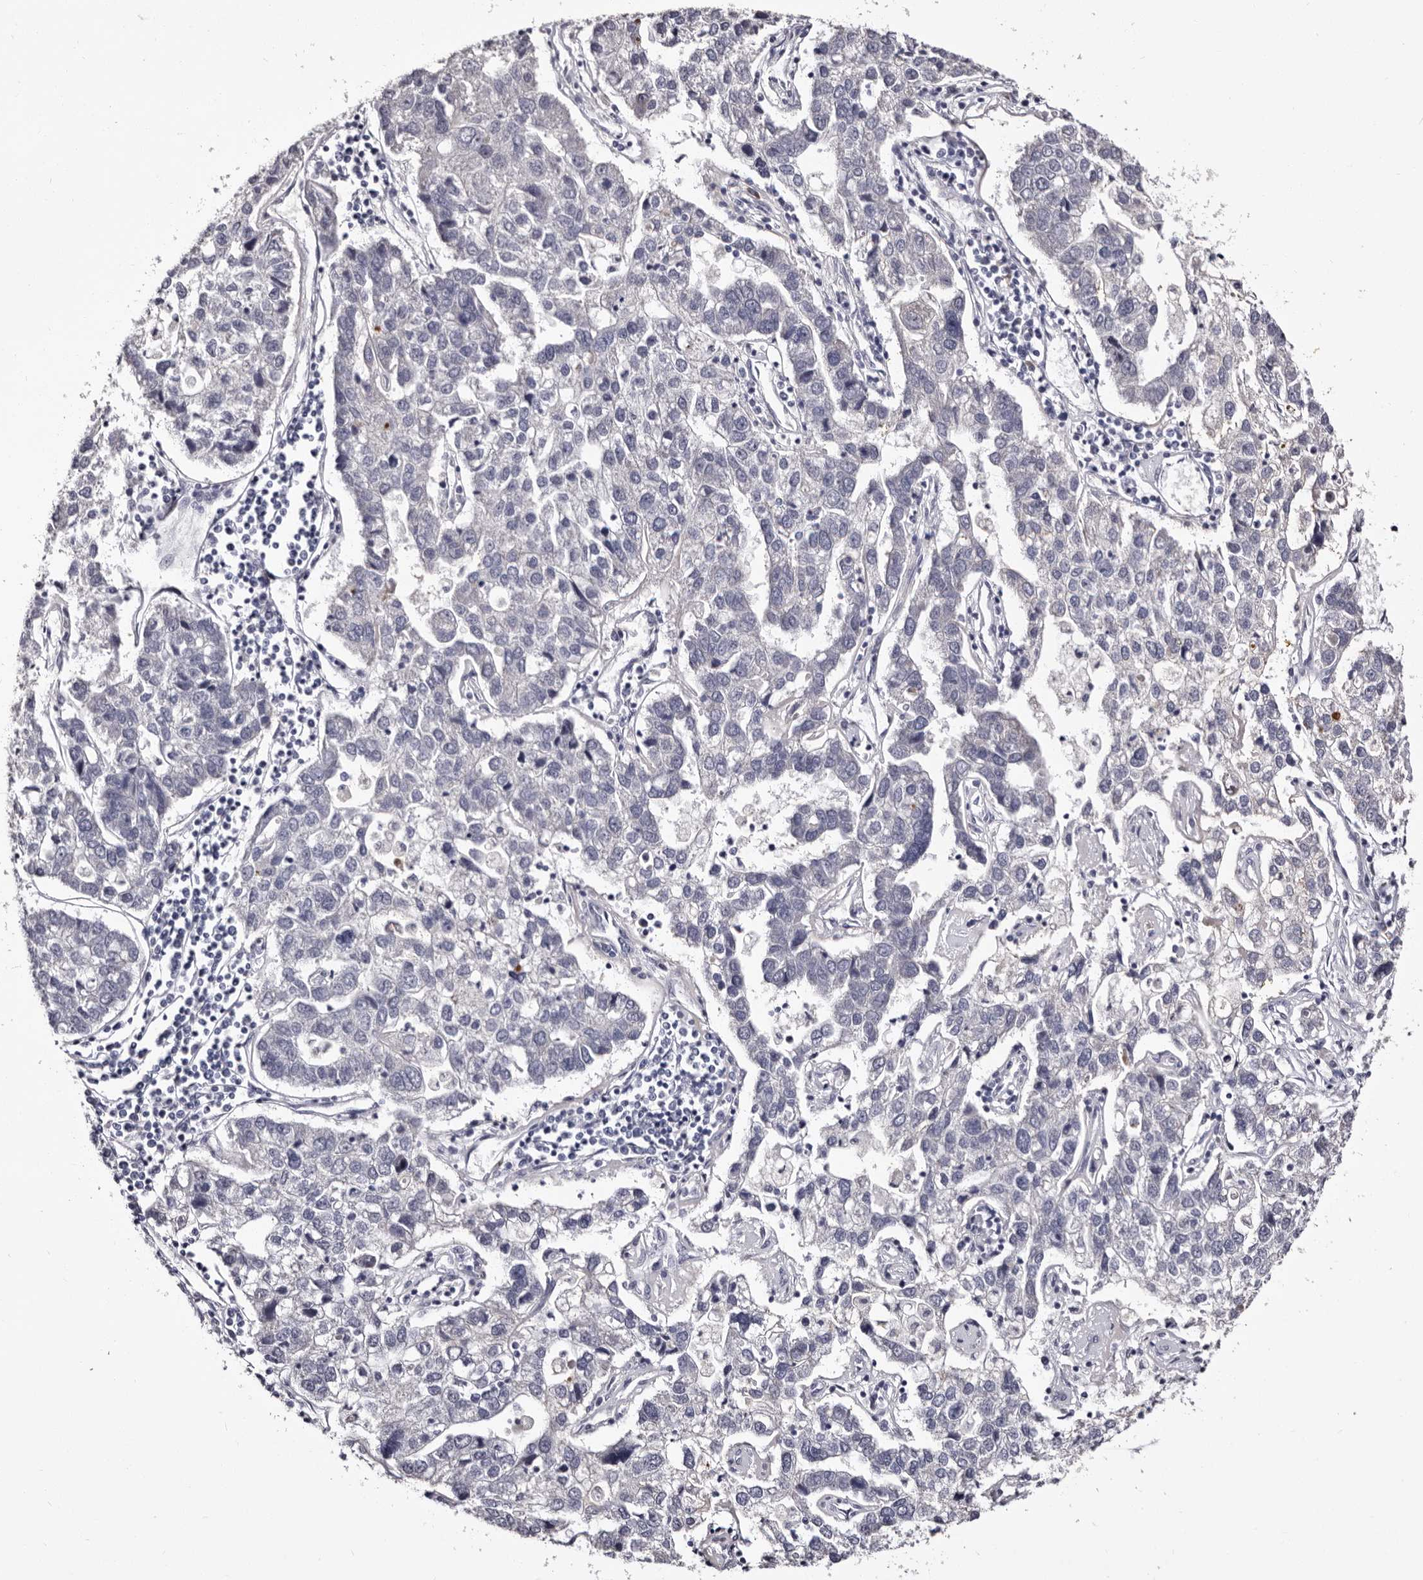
{"staining": {"intensity": "negative", "quantity": "none", "location": "none"}, "tissue": "pancreatic cancer", "cell_type": "Tumor cells", "image_type": "cancer", "snomed": [{"axis": "morphology", "description": "Adenocarcinoma, NOS"}, {"axis": "topography", "description": "Pancreas"}], "caption": "Micrograph shows no significant protein staining in tumor cells of pancreatic adenocarcinoma. (DAB (3,3'-diaminobenzidine) IHC visualized using brightfield microscopy, high magnification).", "gene": "AUNIP", "patient": {"sex": "female", "age": 61}}